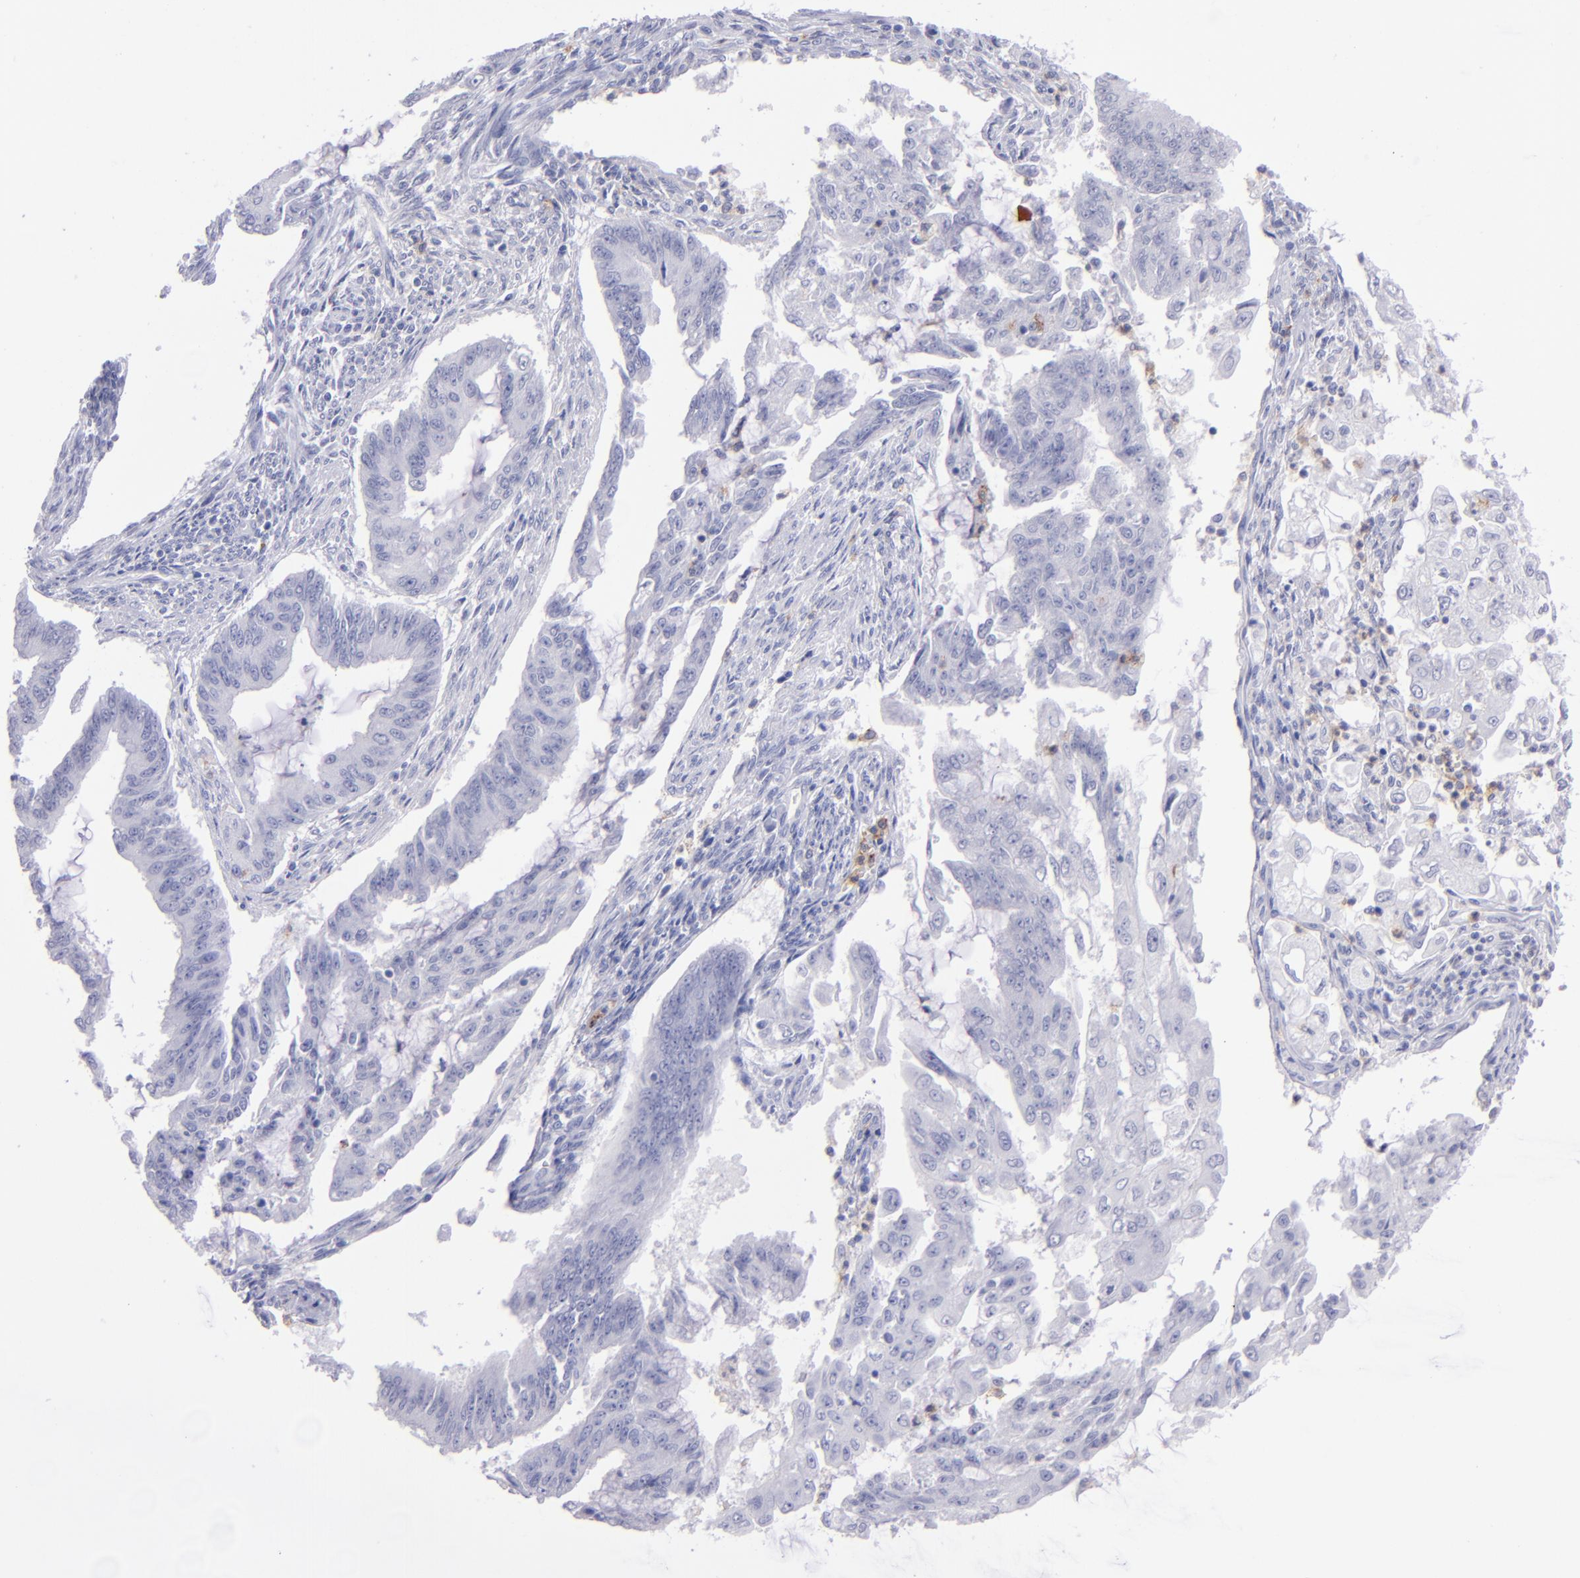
{"staining": {"intensity": "negative", "quantity": "none", "location": "none"}, "tissue": "endometrial cancer", "cell_type": "Tumor cells", "image_type": "cancer", "snomed": [{"axis": "morphology", "description": "Adenocarcinoma, NOS"}, {"axis": "topography", "description": "Endometrium"}], "caption": "A high-resolution photomicrograph shows IHC staining of endometrial cancer (adenocarcinoma), which demonstrates no significant expression in tumor cells.", "gene": "CR1", "patient": {"sex": "female", "age": 75}}